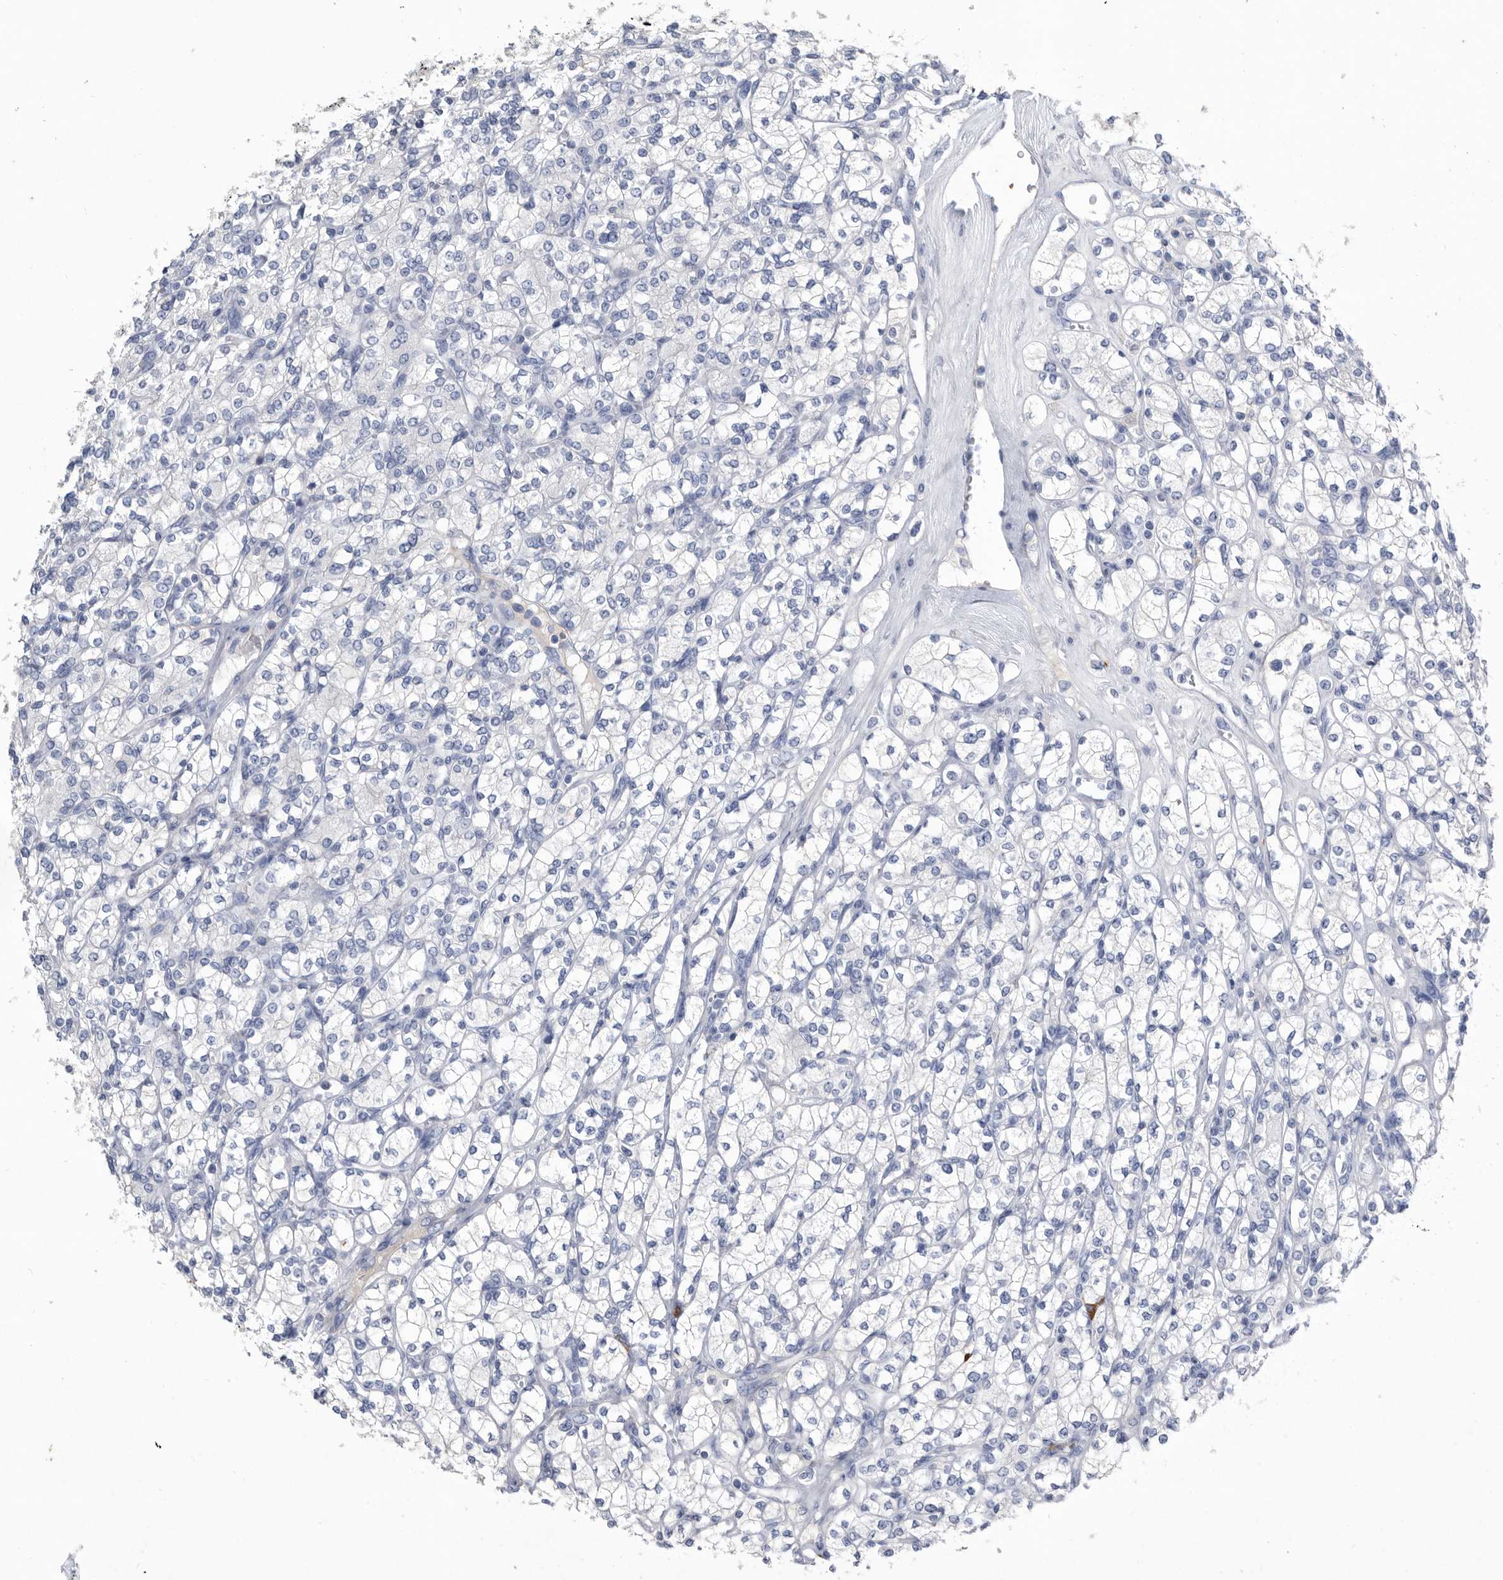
{"staining": {"intensity": "negative", "quantity": "none", "location": "none"}, "tissue": "renal cancer", "cell_type": "Tumor cells", "image_type": "cancer", "snomed": [{"axis": "morphology", "description": "Adenocarcinoma, NOS"}, {"axis": "topography", "description": "Kidney"}], "caption": "Adenocarcinoma (renal) was stained to show a protein in brown. There is no significant expression in tumor cells.", "gene": "BTBD6", "patient": {"sex": "male", "age": 77}}